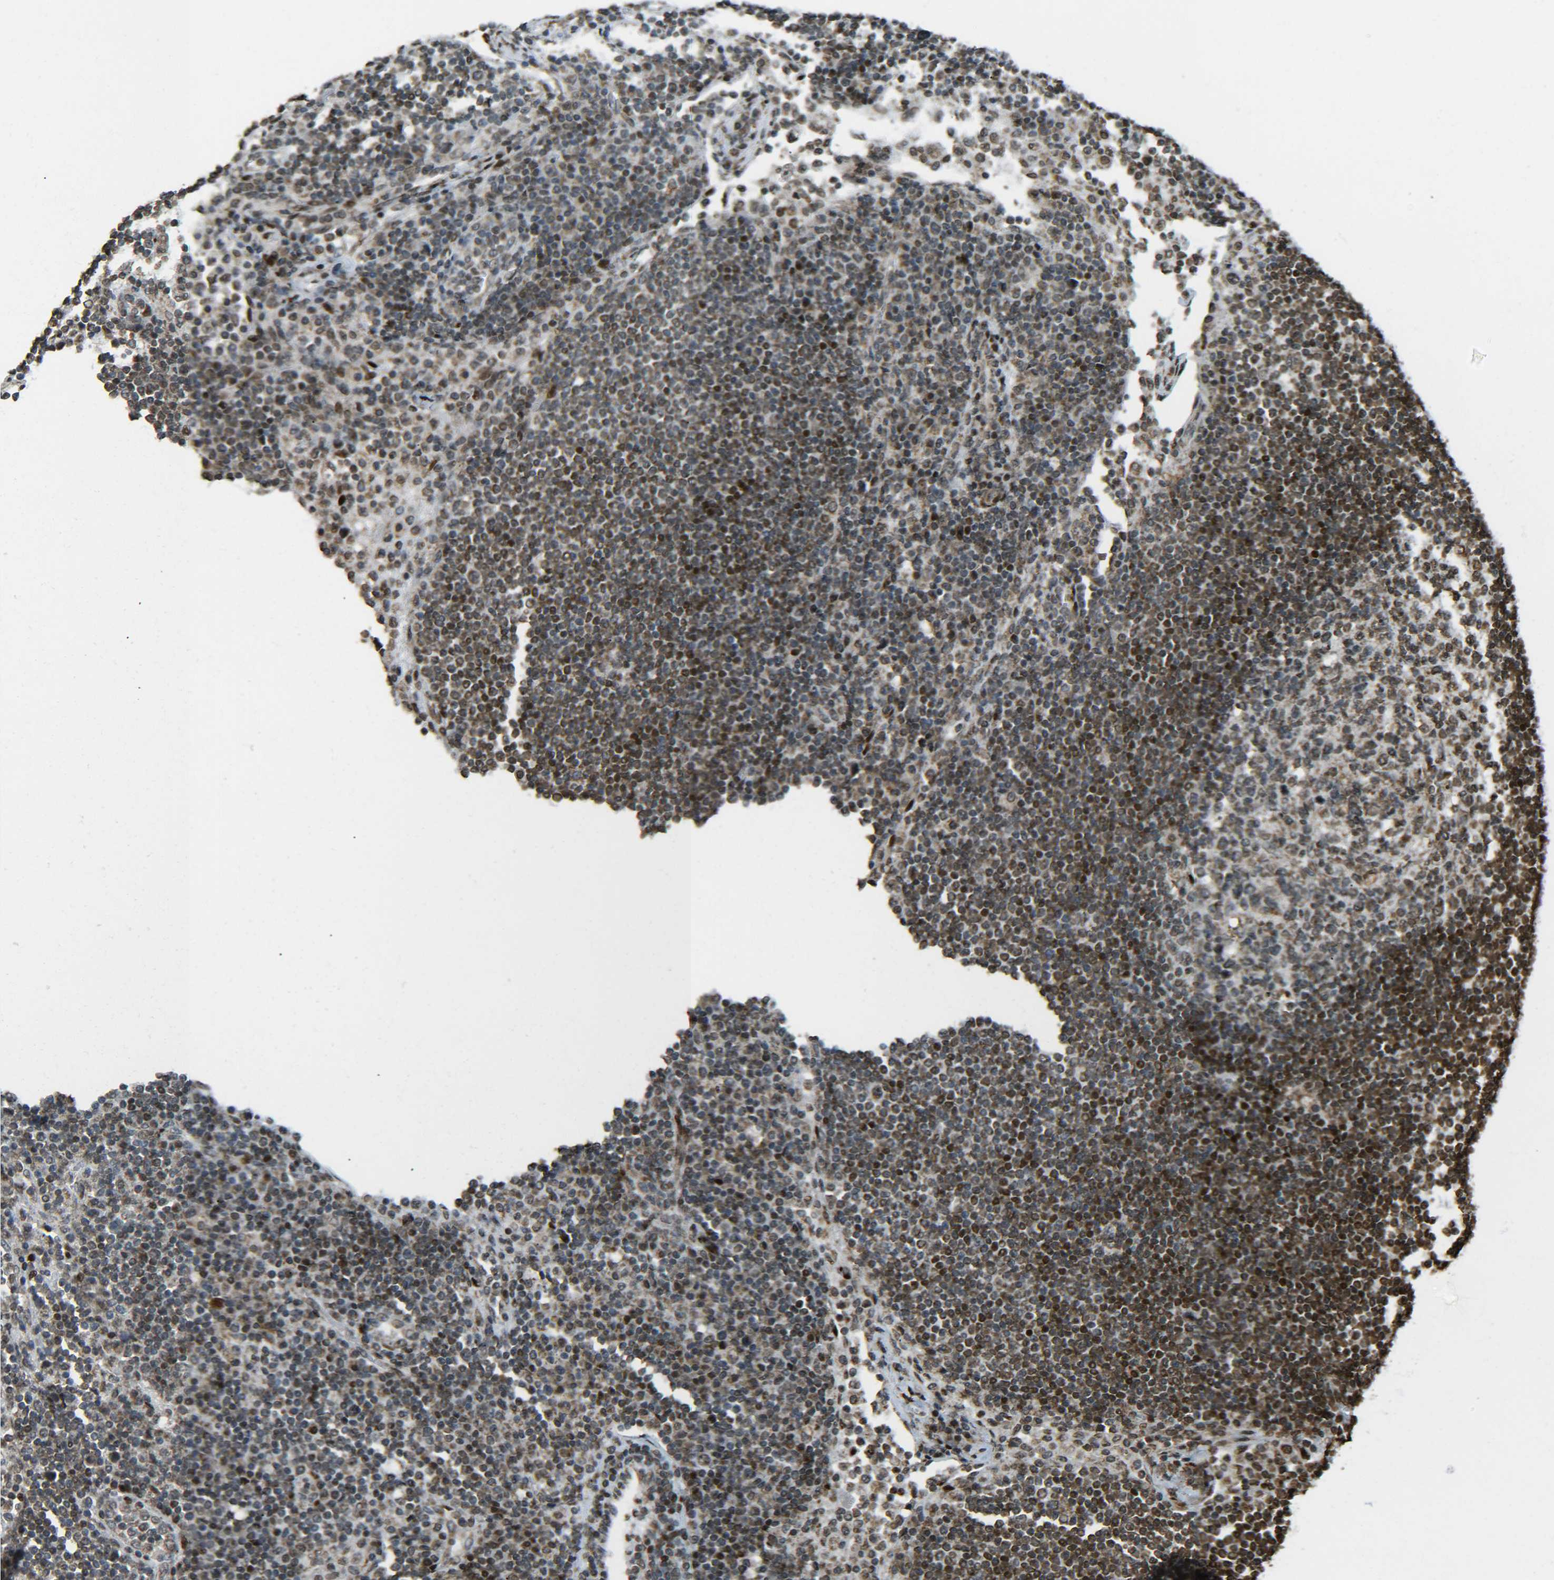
{"staining": {"intensity": "moderate", "quantity": "25%-75%", "location": "cytoplasmic/membranous"}, "tissue": "lymph node", "cell_type": "Germinal center cells", "image_type": "normal", "snomed": [{"axis": "morphology", "description": "Normal tissue, NOS"}, {"axis": "topography", "description": "Lymph node"}], "caption": "Immunohistochemistry image of normal human lymph node stained for a protein (brown), which shows medium levels of moderate cytoplasmic/membranous positivity in approximately 25%-75% of germinal center cells.", "gene": "NEUROG2", "patient": {"sex": "female", "age": 53}}